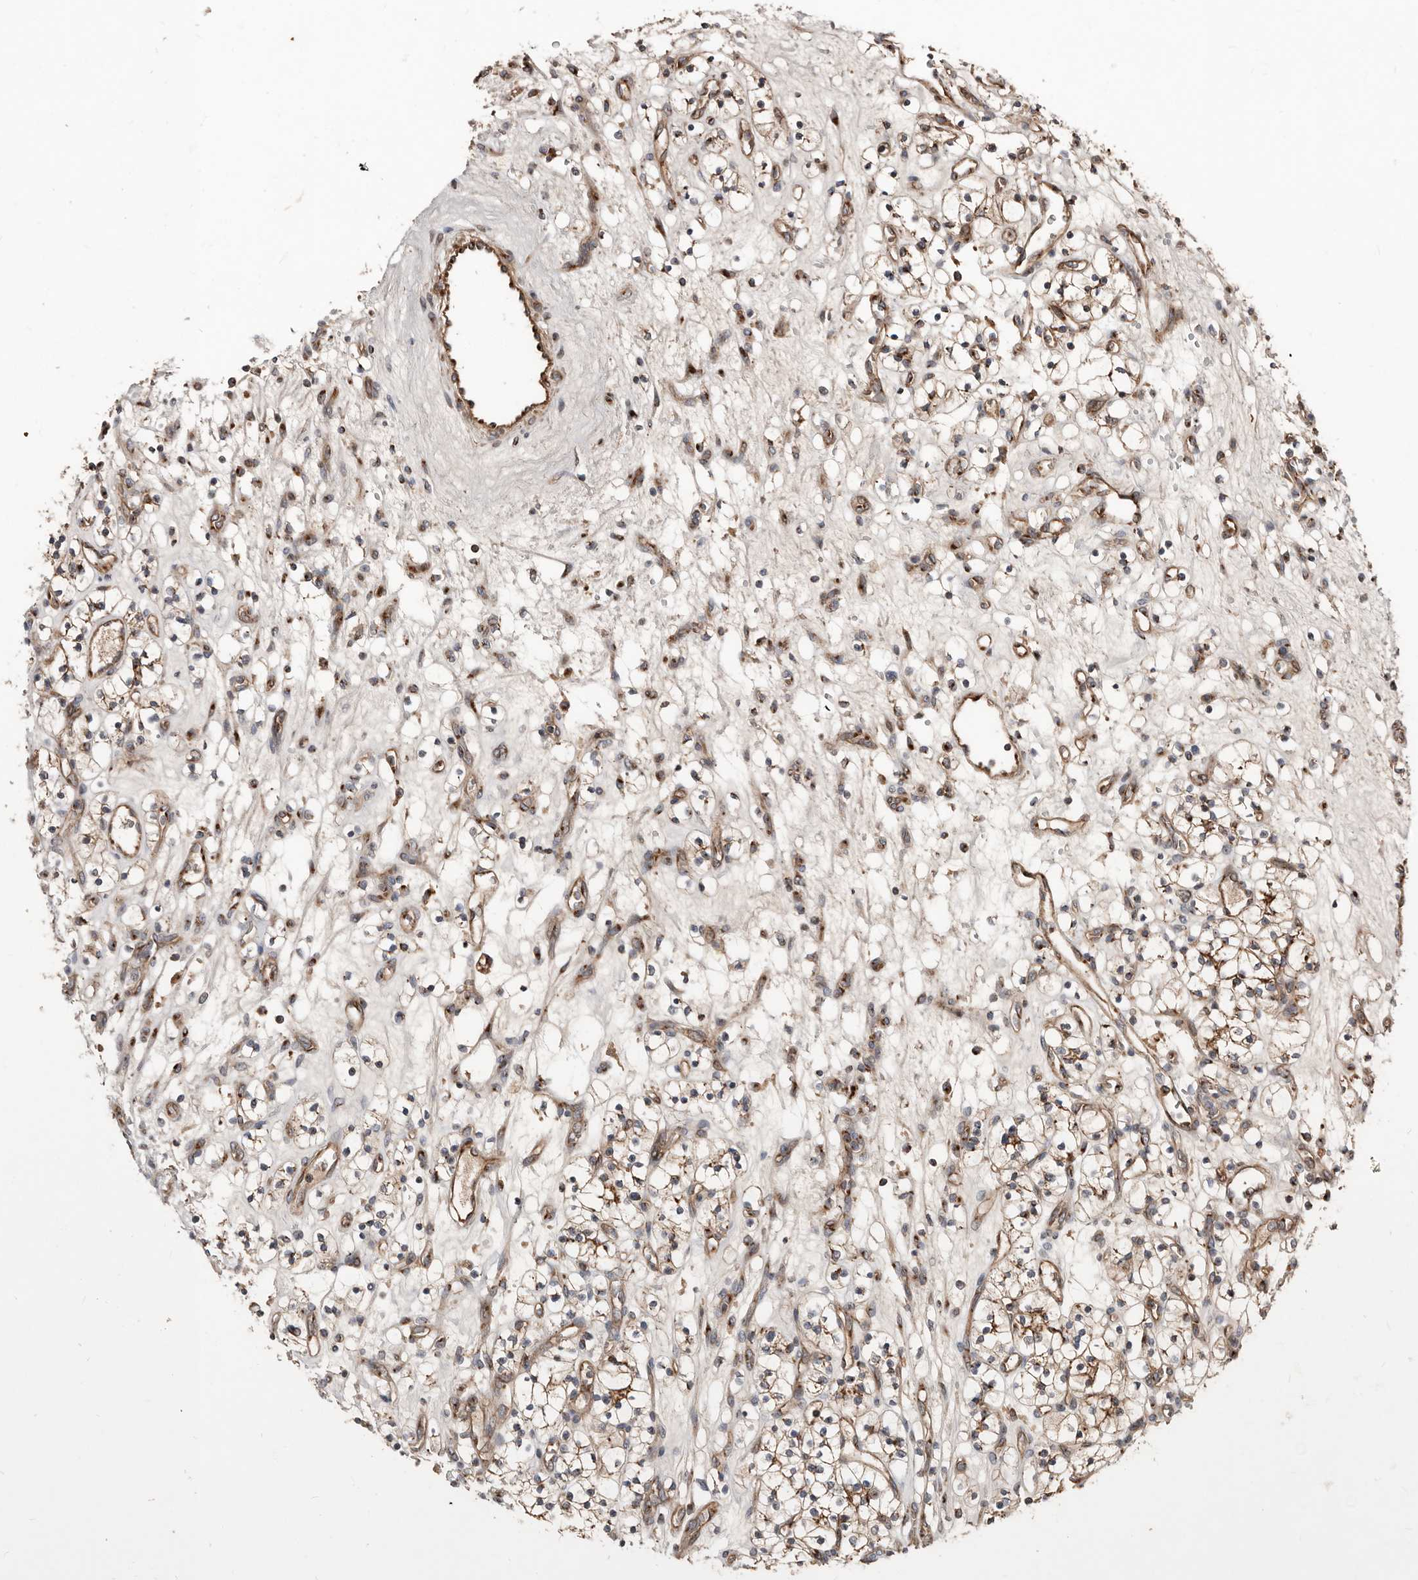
{"staining": {"intensity": "moderate", "quantity": ">75%", "location": "cytoplasmic/membranous"}, "tissue": "renal cancer", "cell_type": "Tumor cells", "image_type": "cancer", "snomed": [{"axis": "morphology", "description": "Adenocarcinoma, NOS"}, {"axis": "topography", "description": "Kidney"}], "caption": "High-magnification brightfield microscopy of renal cancer stained with DAB (3,3'-diaminobenzidine) (brown) and counterstained with hematoxylin (blue). tumor cells exhibit moderate cytoplasmic/membranous positivity is appreciated in approximately>75% of cells.", "gene": "COG1", "patient": {"sex": "female", "age": 57}}